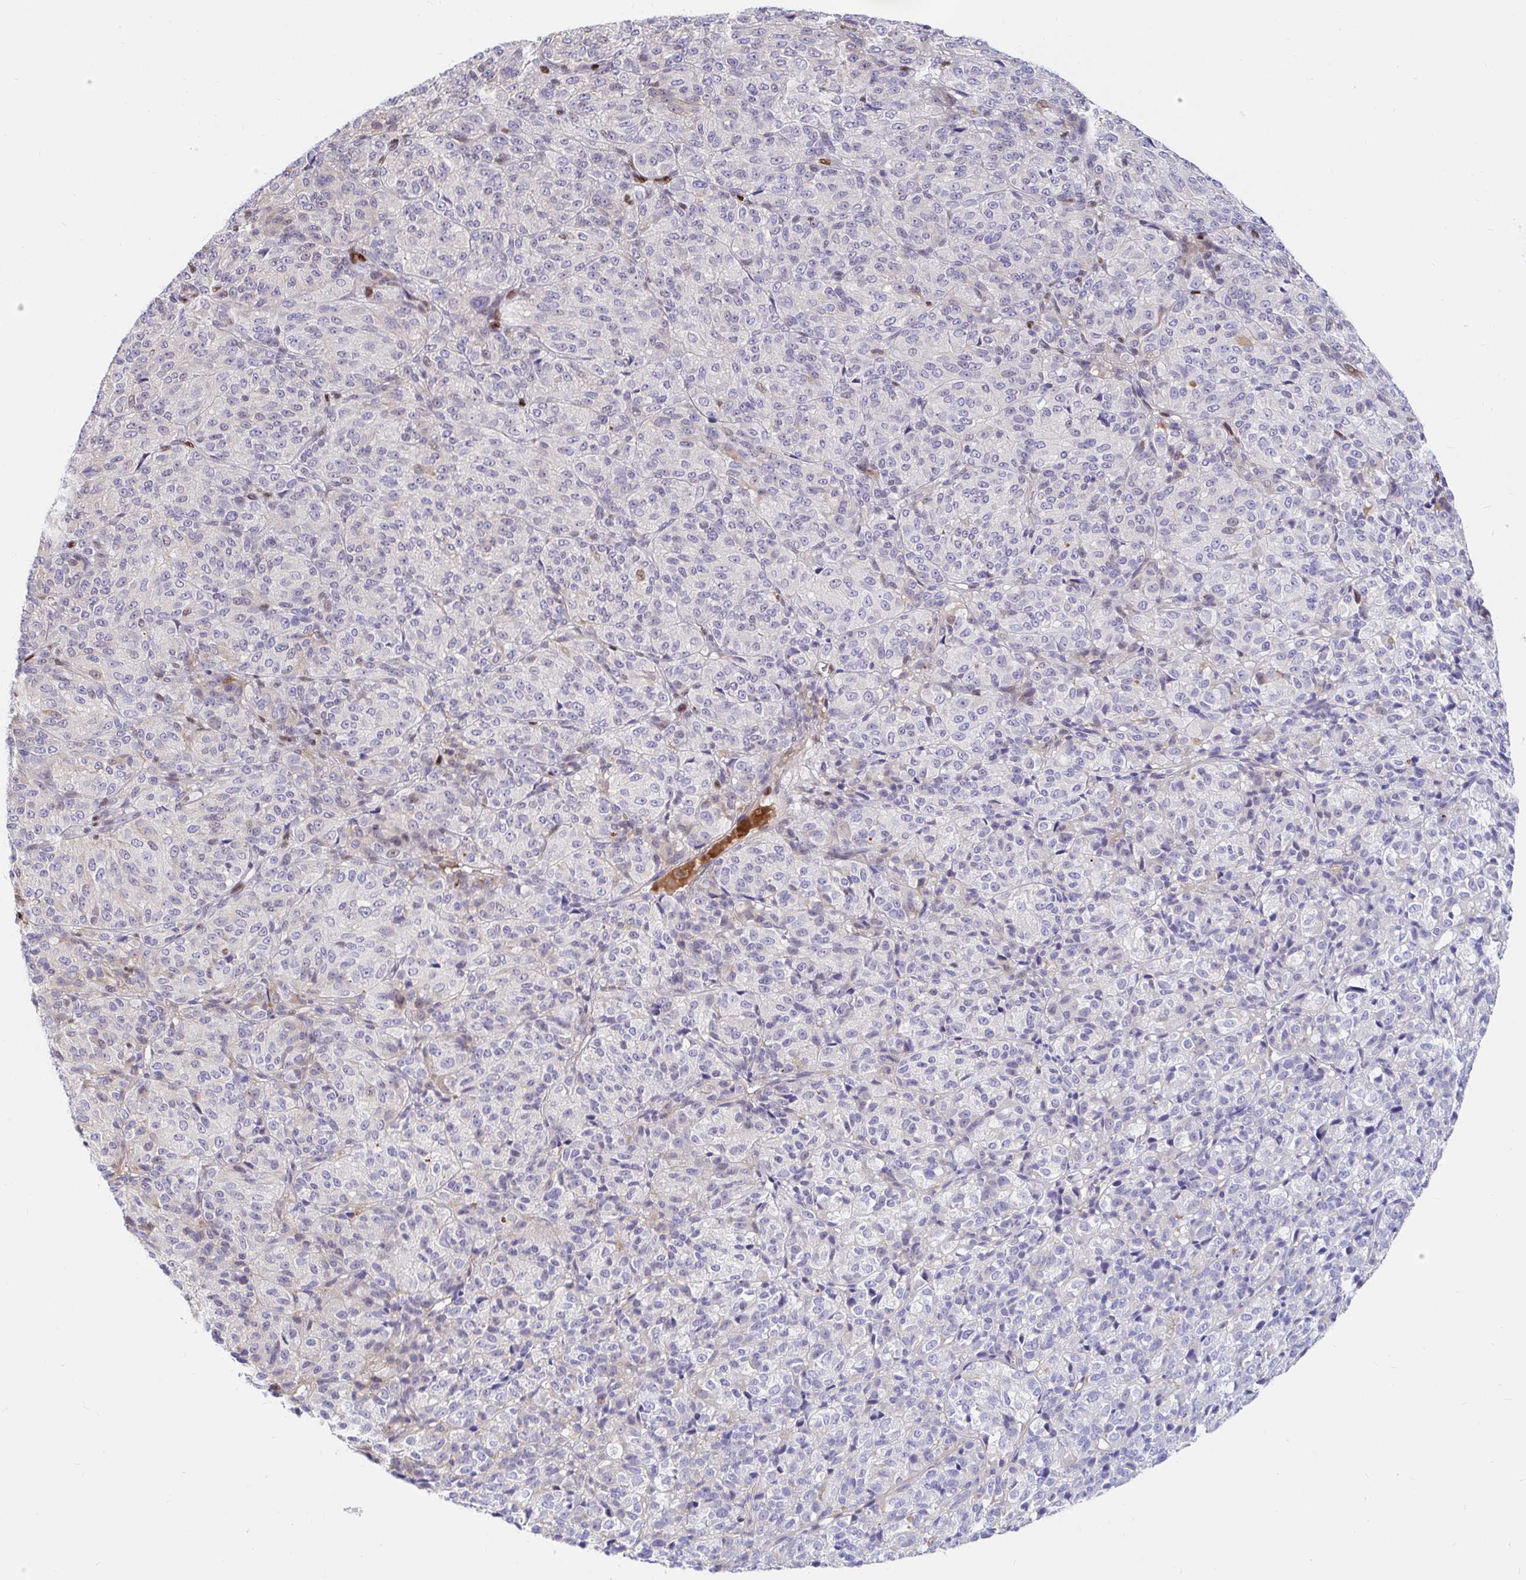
{"staining": {"intensity": "negative", "quantity": "none", "location": "none"}, "tissue": "melanoma", "cell_type": "Tumor cells", "image_type": "cancer", "snomed": [{"axis": "morphology", "description": "Malignant melanoma, Metastatic site"}, {"axis": "topography", "description": "Brain"}], "caption": "A histopathology image of malignant melanoma (metastatic site) stained for a protein displays no brown staining in tumor cells.", "gene": "HINFP", "patient": {"sex": "female", "age": 56}}